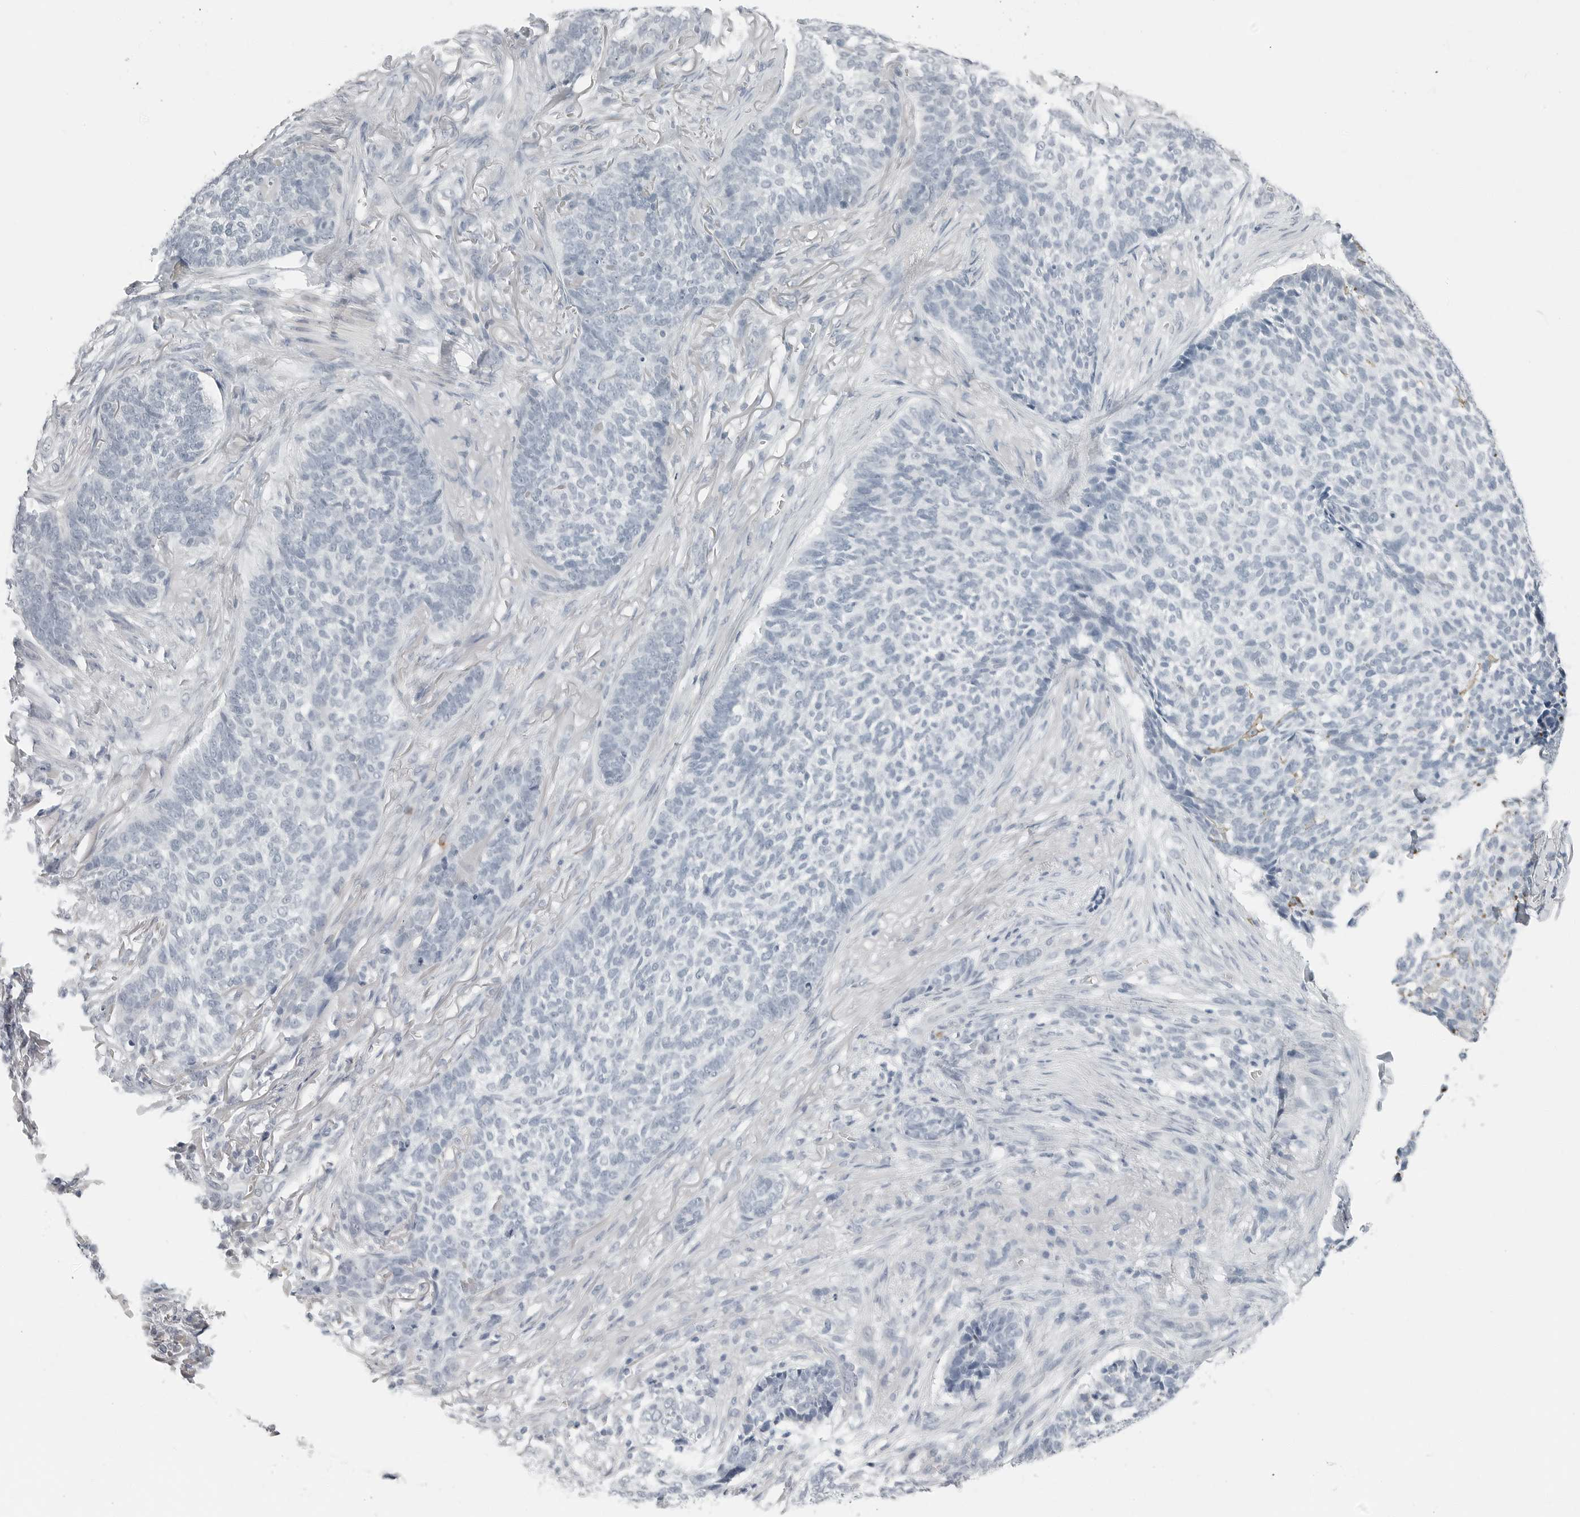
{"staining": {"intensity": "negative", "quantity": "none", "location": "none"}, "tissue": "skin cancer", "cell_type": "Tumor cells", "image_type": "cancer", "snomed": [{"axis": "morphology", "description": "Basal cell carcinoma"}, {"axis": "topography", "description": "Skin"}], "caption": "Skin cancer was stained to show a protein in brown. There is no significant expression in tumor cells.", "gene": "XIRP1", "patient": {"sex": "male", "age": 85}}